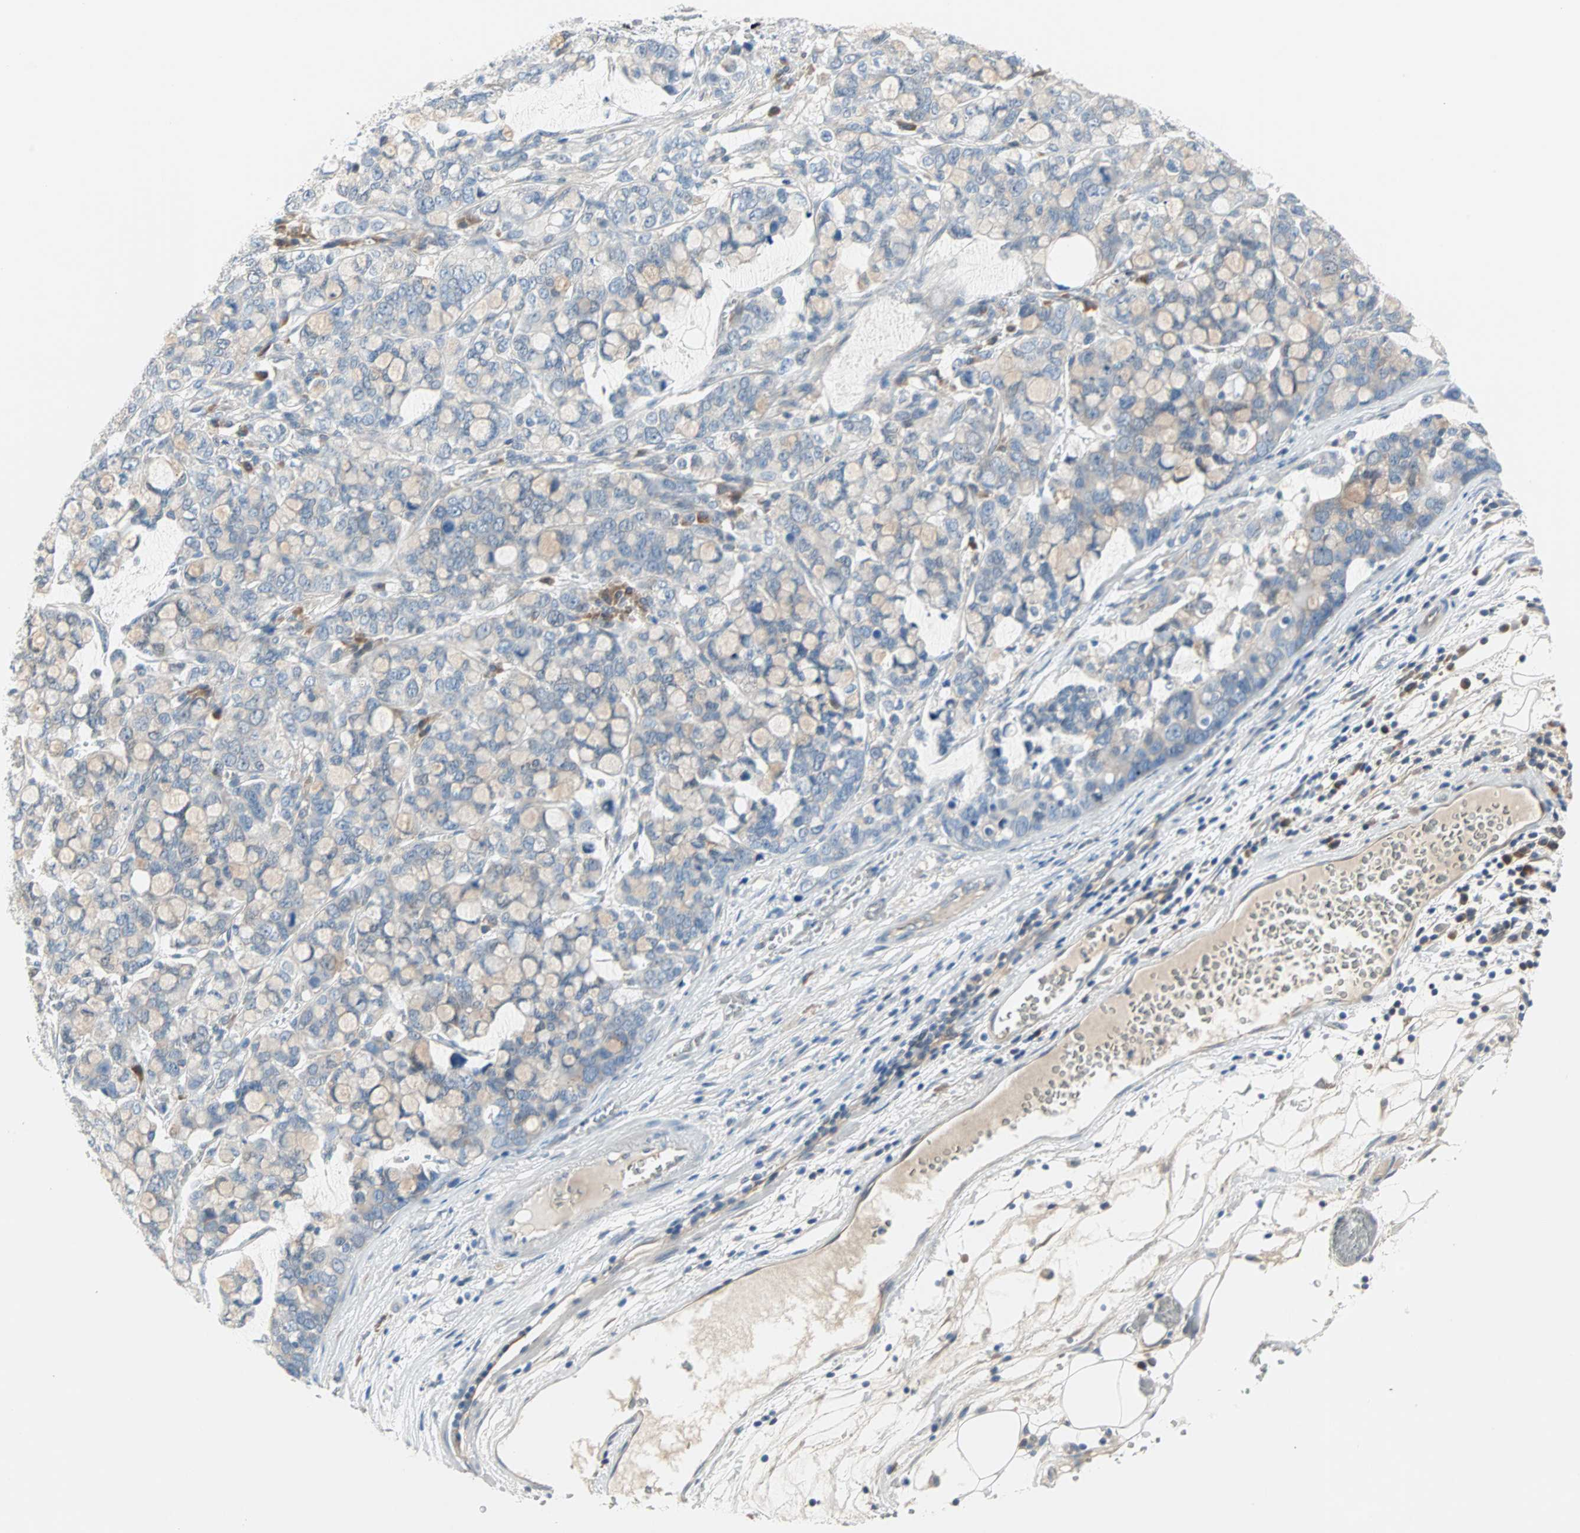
{"staining": {"intensity": "weak", "quantity": "25%-75%", "location": "cytoplasmic/membranous"}, "tissue": "stomach cancer", "cell_type": "Tumor cells", "image_type": "cancer", "snomed": [{"axis": "morphology", "description": "Adenocarcinoma, NOS"}, {"axis": "topography", "description": "Stomach, lower"}], "caption": "The immunohistochemical stain highlights weak cytoplasmic/membranous positivity in tumor cells of stomach cancer (adenocarcinoma) tissue.", "gene": "MPI", "patient": {"sex": "male", "age": 84}}